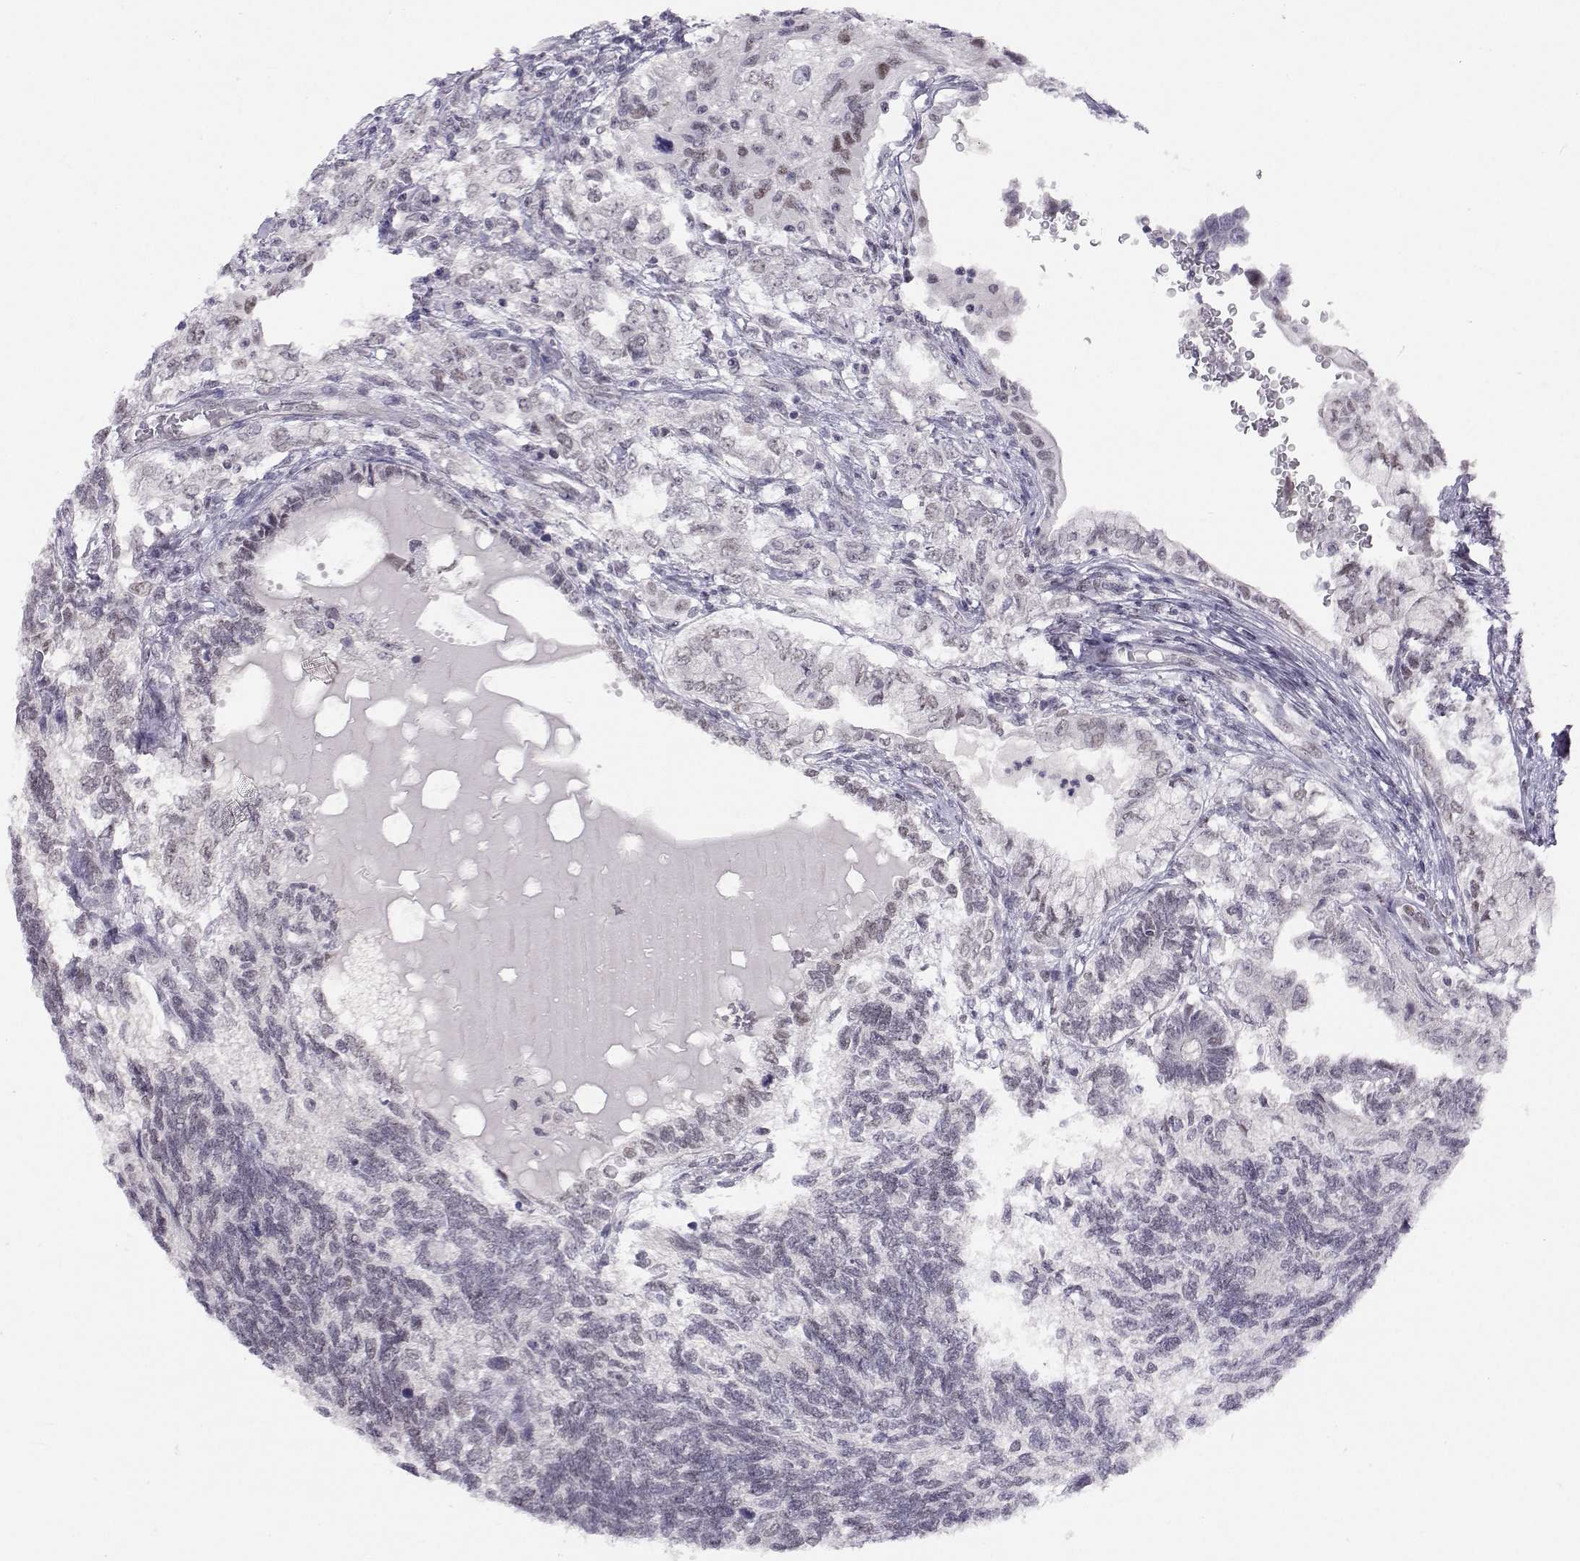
{"staining": {"intensity": "negative", "quantity": "none", "location": "none"}, "tissue": "testis cancer", "cell_type": "Tumor cells", "image_type": "cancer", "snomed": [{"axis": "morphology", "description": "Seminoma, NOS"}, {"axis": "morphology", "description": "Carcinoma, Embryonal, NOS"}, {"axis": "topography", "description": "Testis"}], "caption": "Immunohistochemistry (IHC) photomicrograph of human testis cancer stained for a protein (brown), which reveals no staining in tumor cells.", "gene": "MED26", "patient": {"sex": "male", "age": 41}}